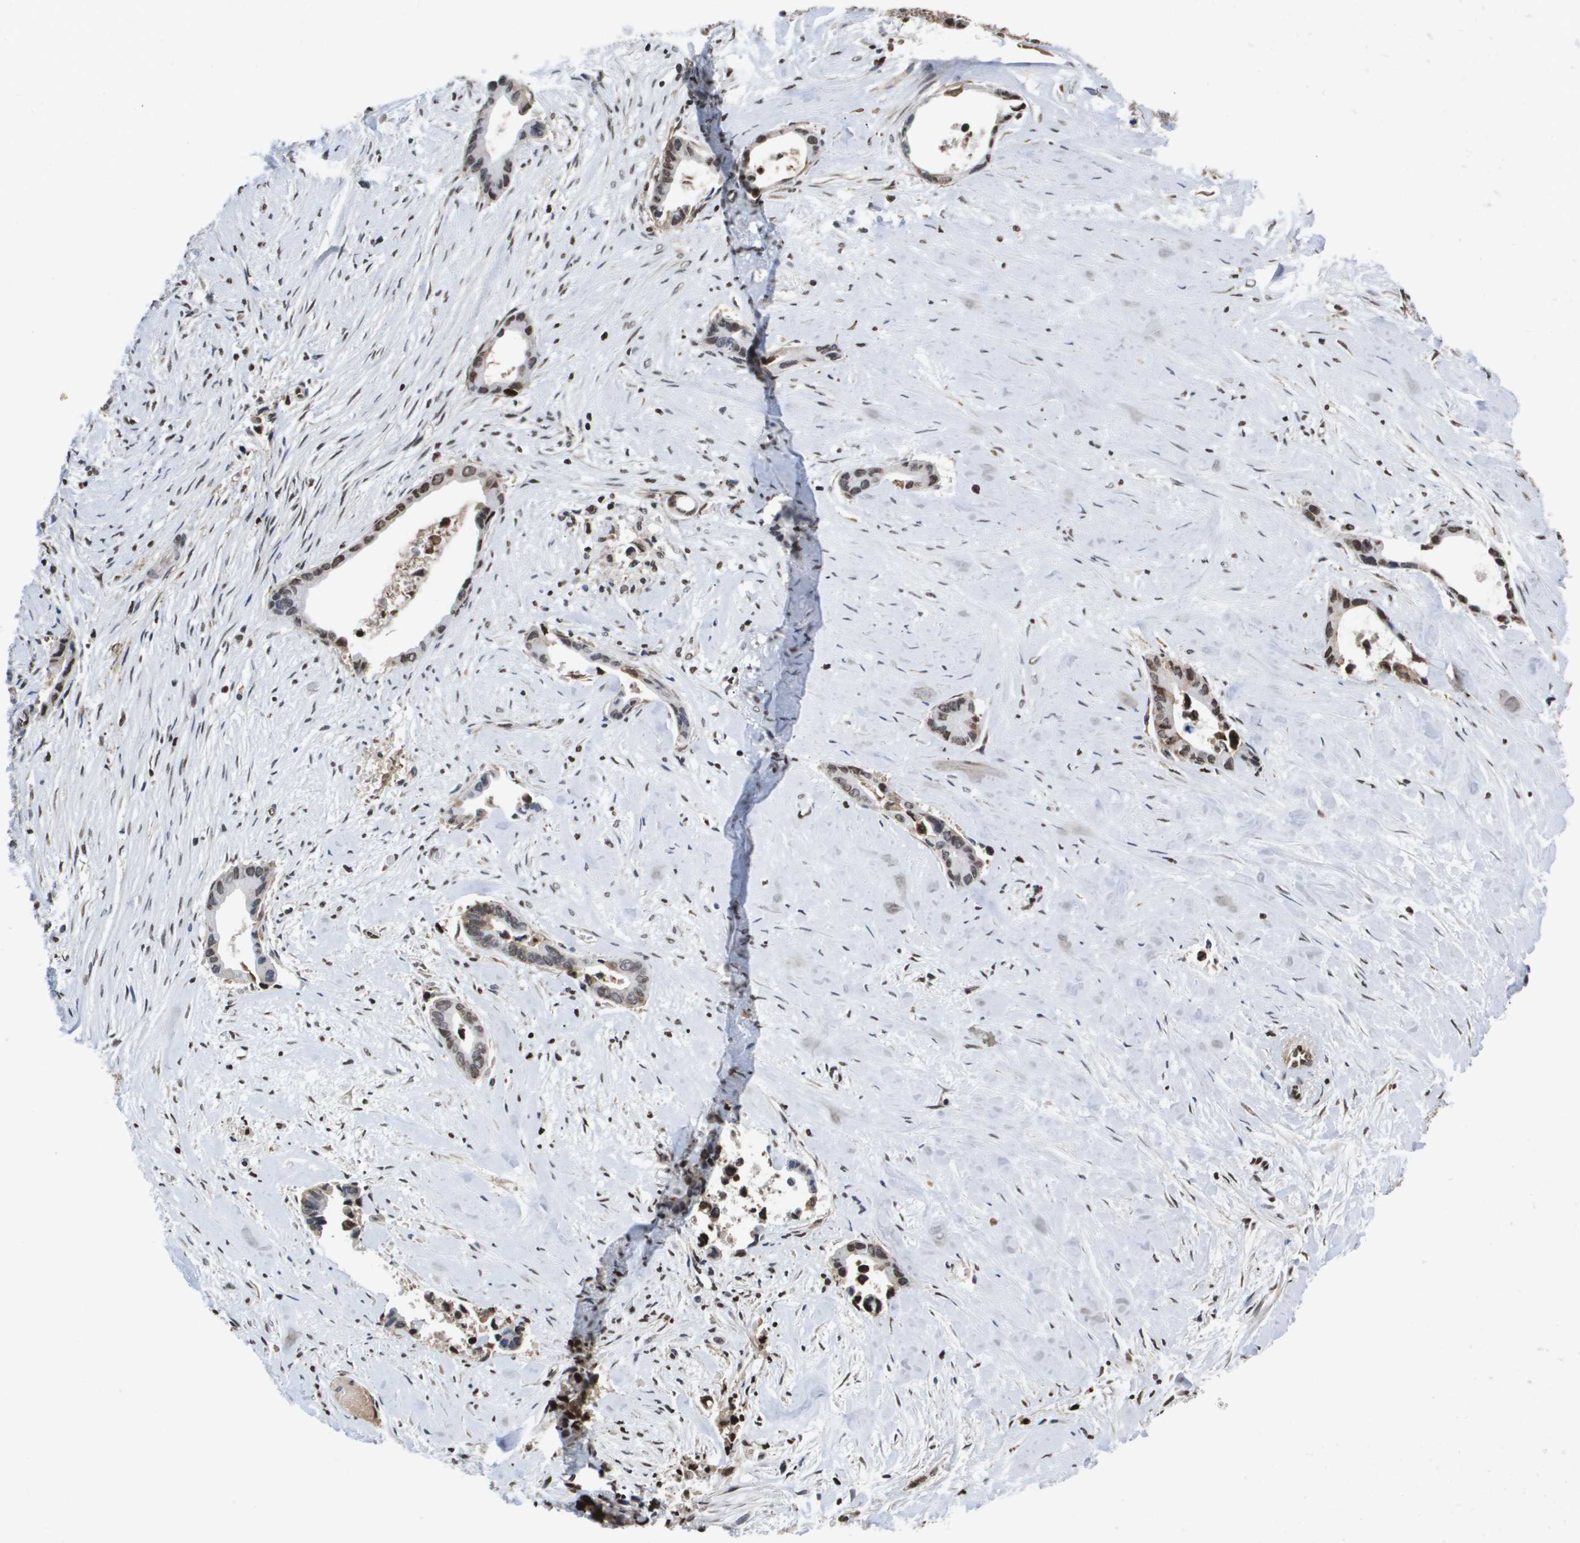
{"staining": {"intensity": "moderate", "quantity": "25%-75%", "location": "nuclear"}, "tissue": "liver cancer", "cell_type": "Tumor cells", "image_type": "cancer", "snomed": [{"axis": "morphology", "description": "Cholangiocarcinoma"}, {"axis": "topography", "description": "Liver"}], "caption": "Protein staining exhibits moderate nuclear positivity in approximately 25%-75% of tumor cells in liver cancer (cholangiocarcinoma). (DAB (3,3'-diaminobenzidine) IHC with brightfield microscopy, high magnification).", "gene": "SERPINC1", "patient": {"sex": "female", "age": 55}}